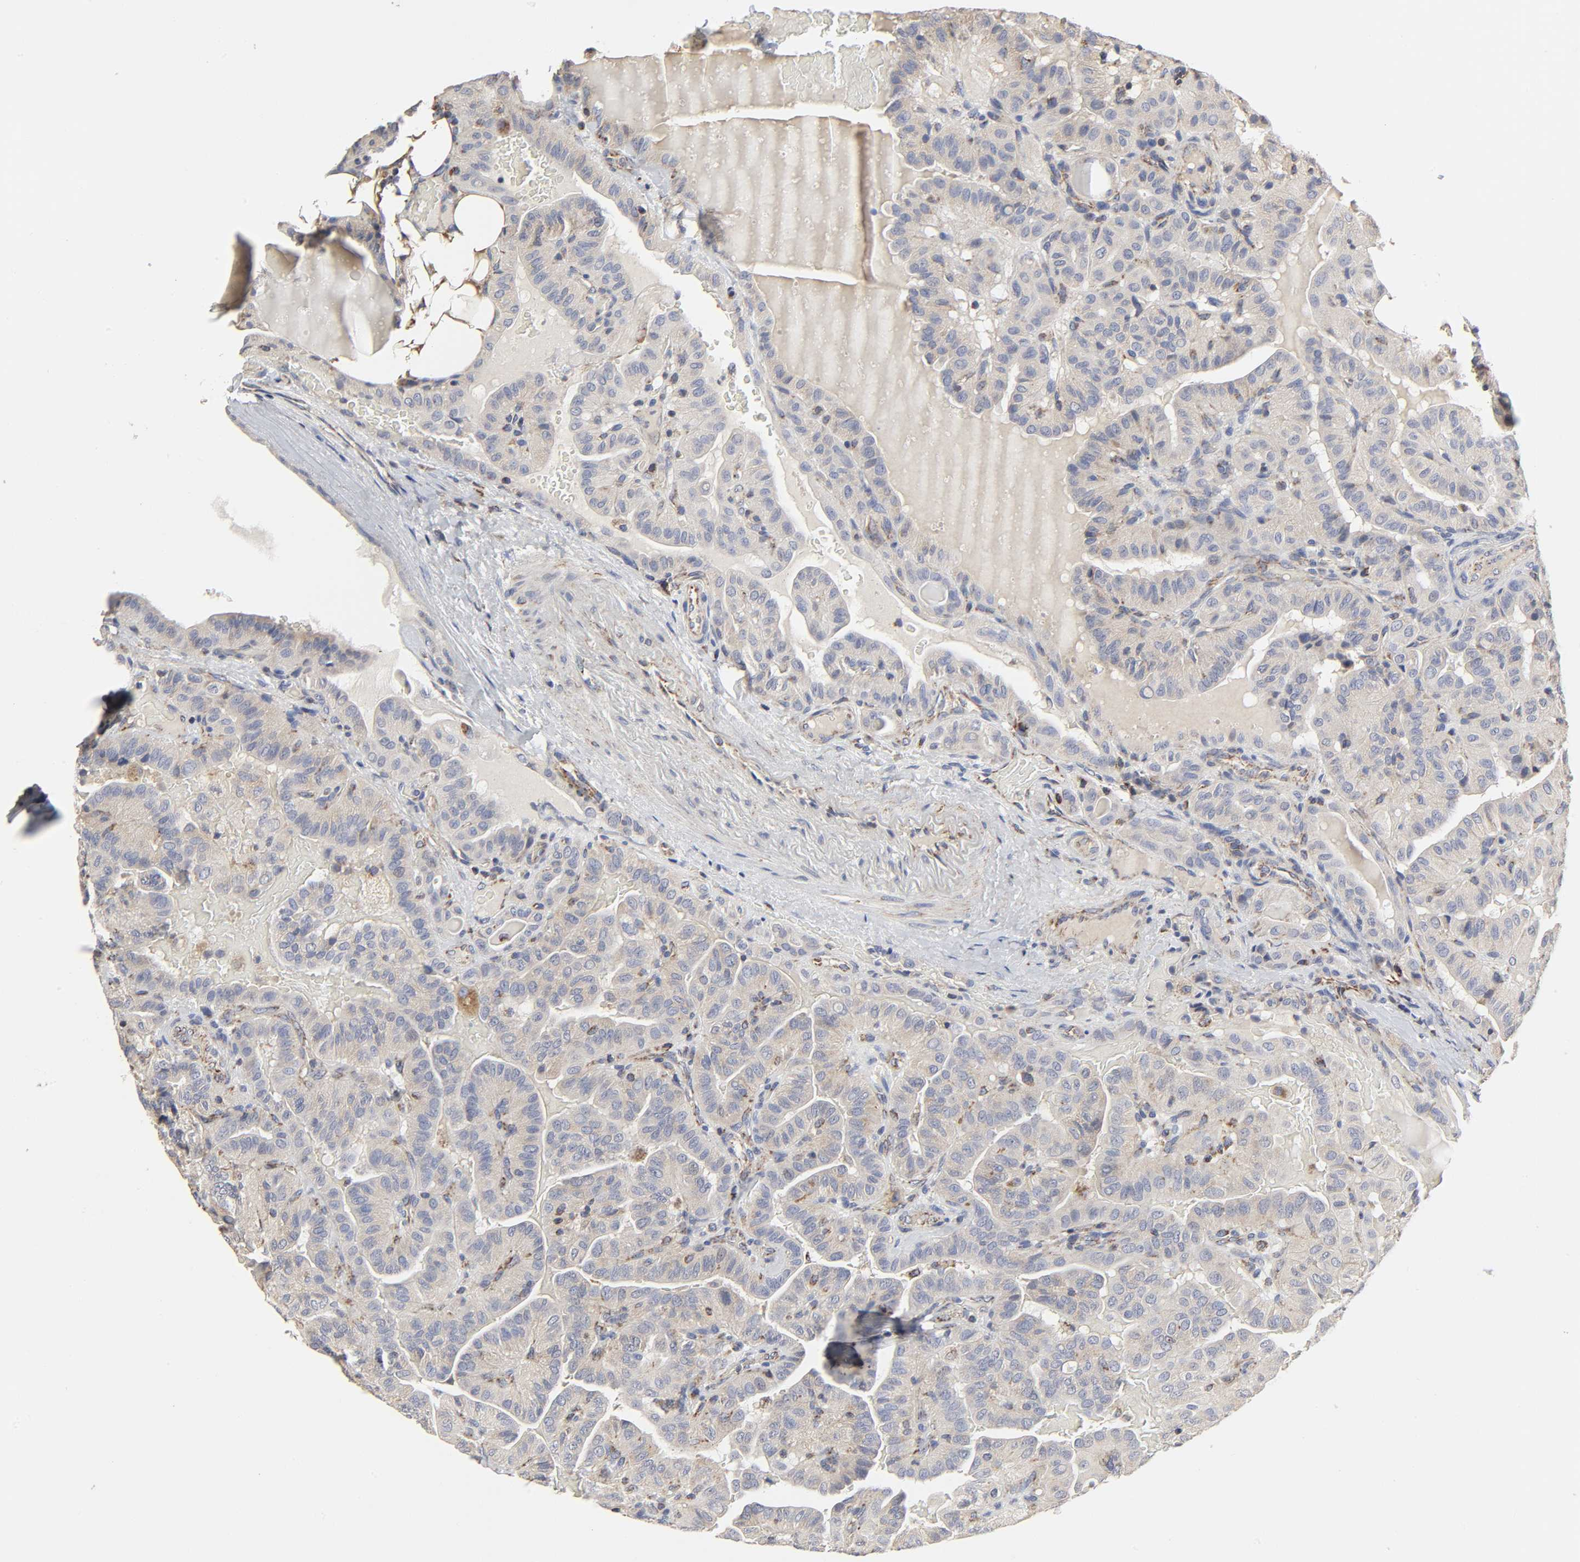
{"staining": {"intensity": "weak", "quantity": ">75%", "location": "cytoplasmic/membranous"}, "tissue": "thyroid cancer", "cell_type": "Tumor cells", "image_type": "cancer", "snomed": [{"axis": "morphology", "description": "Papillary adenocarcinoma, NOS"}, {"axis": "topography", "description": "Thyroid gland"}], "caption": "The photomicrograph demonstrates immunohistochemical staining of papillary adenocarcinoma (thyroid). There is weak cytoplasmic/membranous expression is identified in approximately >75% of tumor cells.", "gene": "COX6B1", "patient": {"sex": "male", "age": 77}}